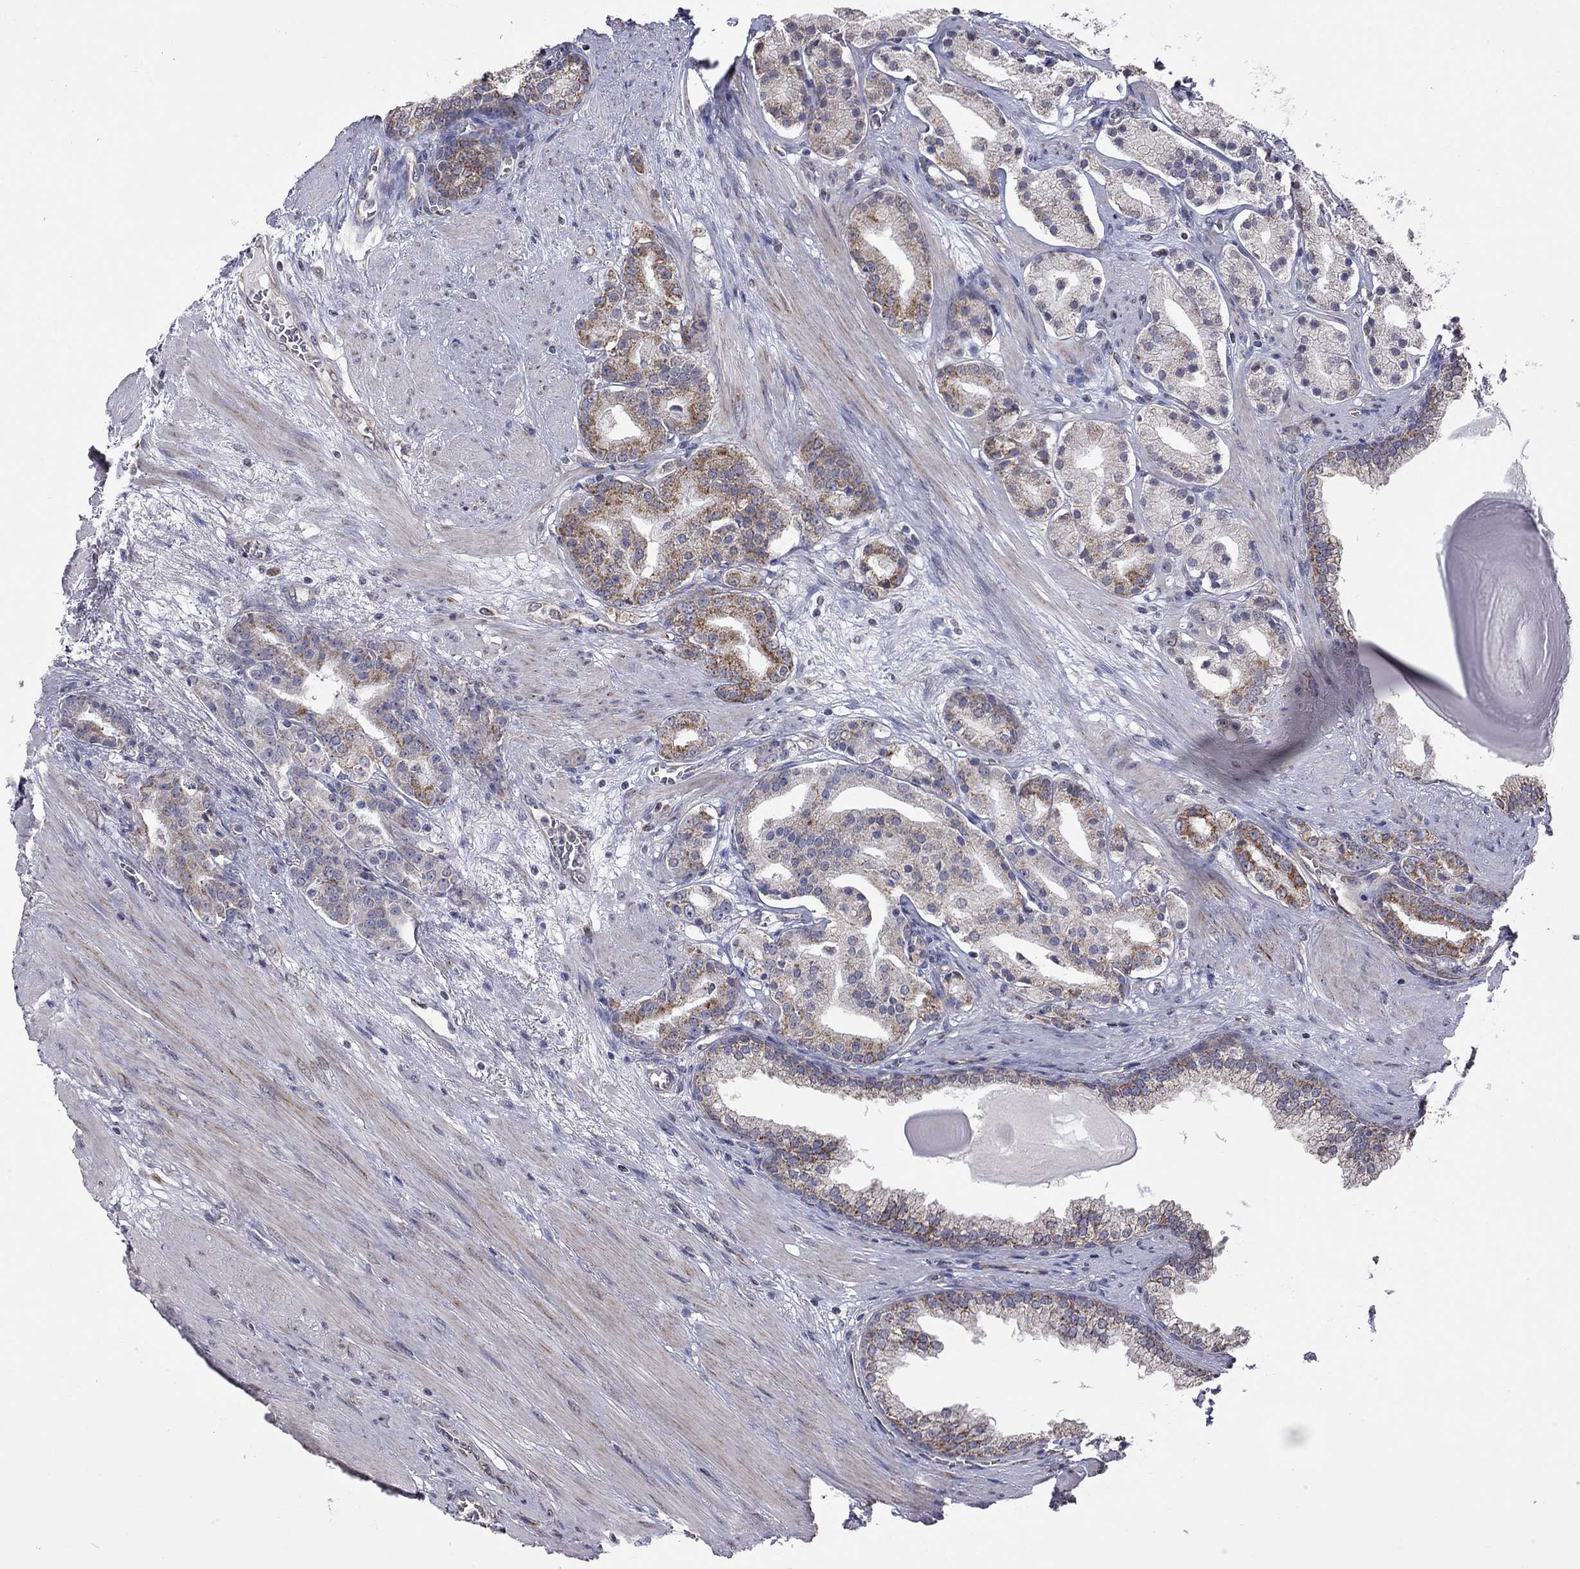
{"staining": {"intensity": "strong", "quantity": "25%-75%", "location": "cytoplasmic/membranous"}, "tissue": "prostate cancer", "cell_type": "Tumor cells", "image_type": "cancer", "snomed": [{"axis": "morphology", "description": "Adenocarcinoma, NOS"}, {"axis": "topography", "description": "Prostate"}], "caption": "Human prostate adenocarcinoma stained with a protein marker displays strong staining in tumor cells.", "gene": "NDUFB1", "patient": {"sex": "male", "age": 69}}